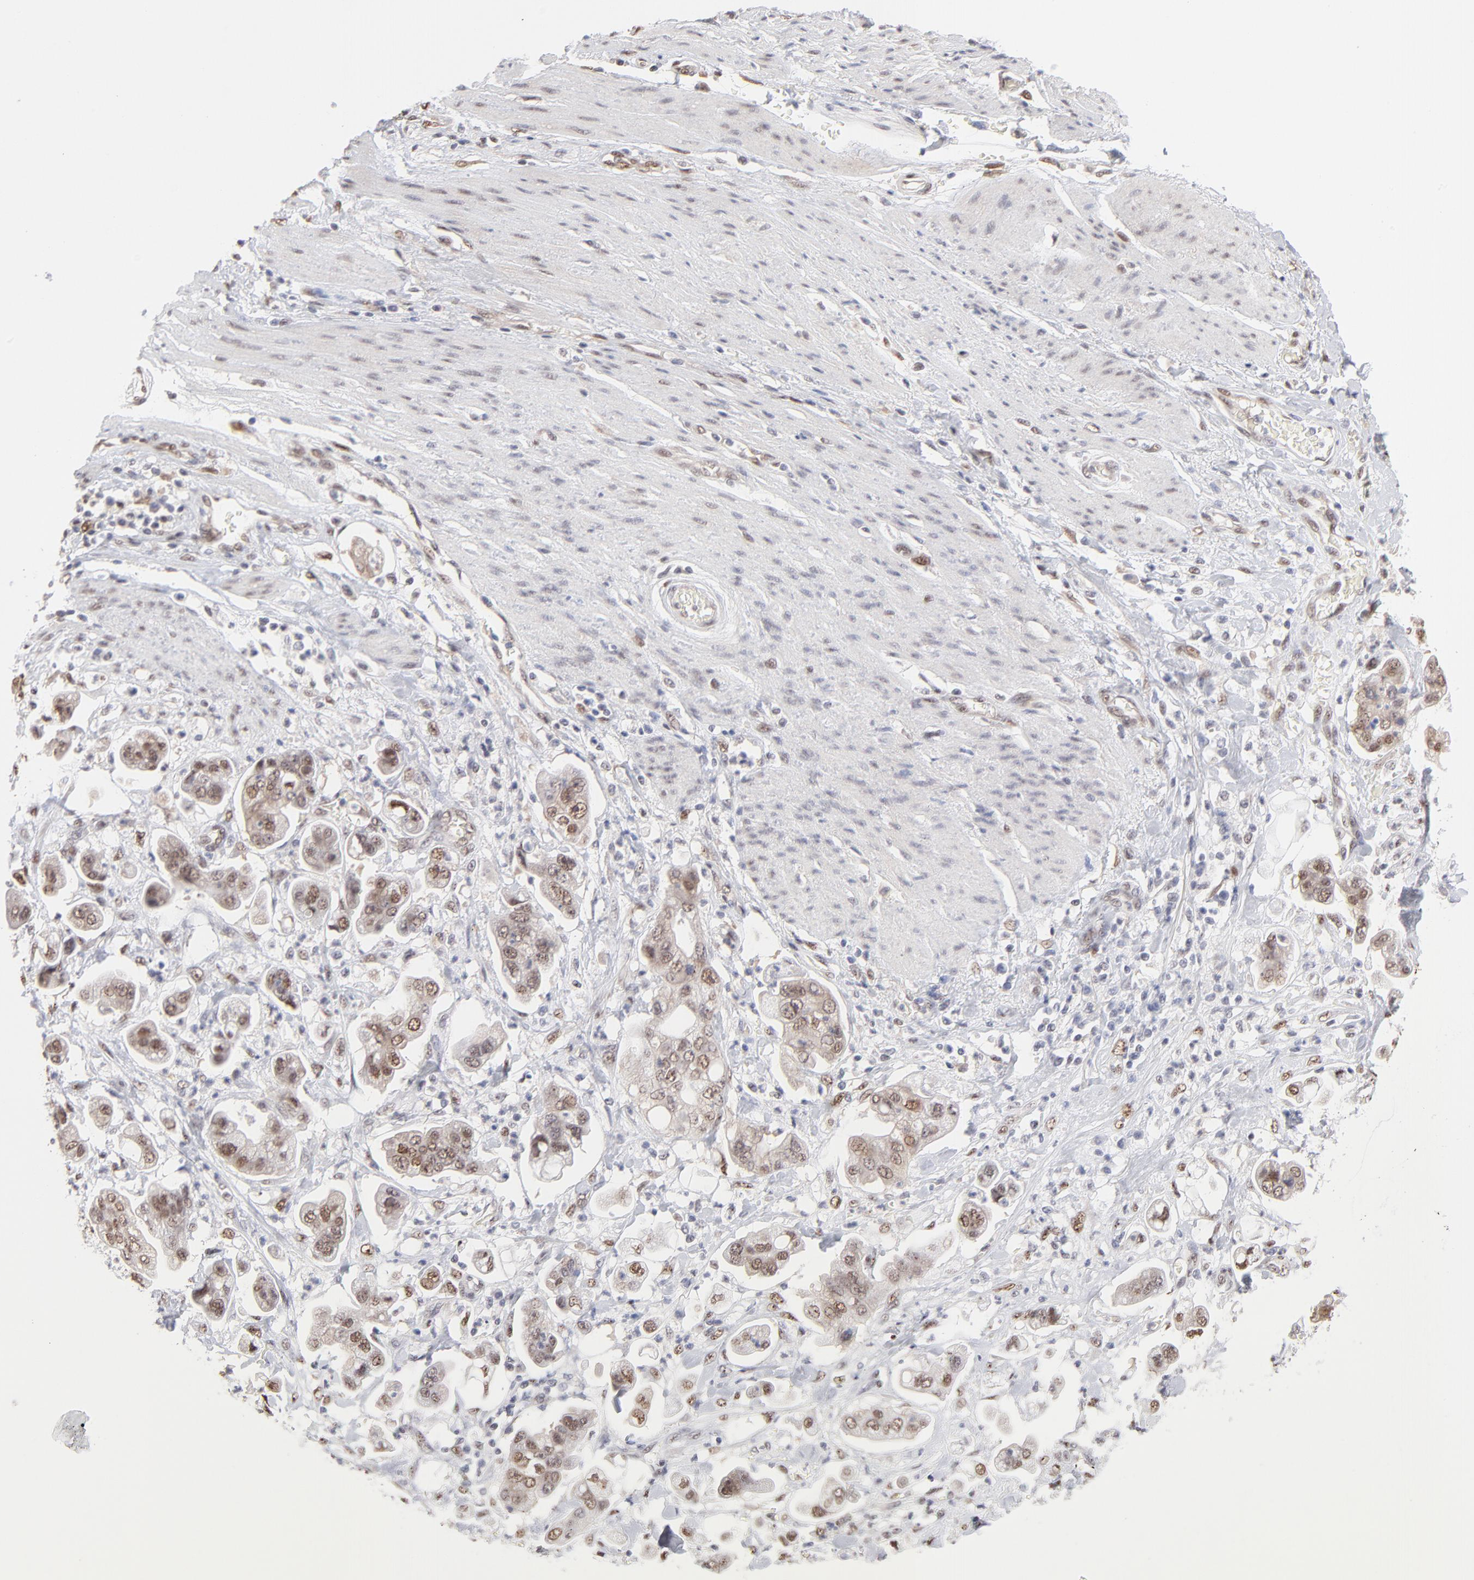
{"staining": {"intensity": "weak", "quantity": ">75%", "location": "nuclear"}, "tissue": "stomach cancer", "cell_type": "Tumor cells", "image_type": "cancer", "snomed": [{"axis": "morphology", "description": "Adenocarcinoma, NOS"}, {"axis": "topography", "description": "Stomach"}], "caption": "Stomach cancer stained with a protein marker reveals weak staining in tumor cells.", "gene": "STAT3", "patient": {"sex": "male", "age": 62}}